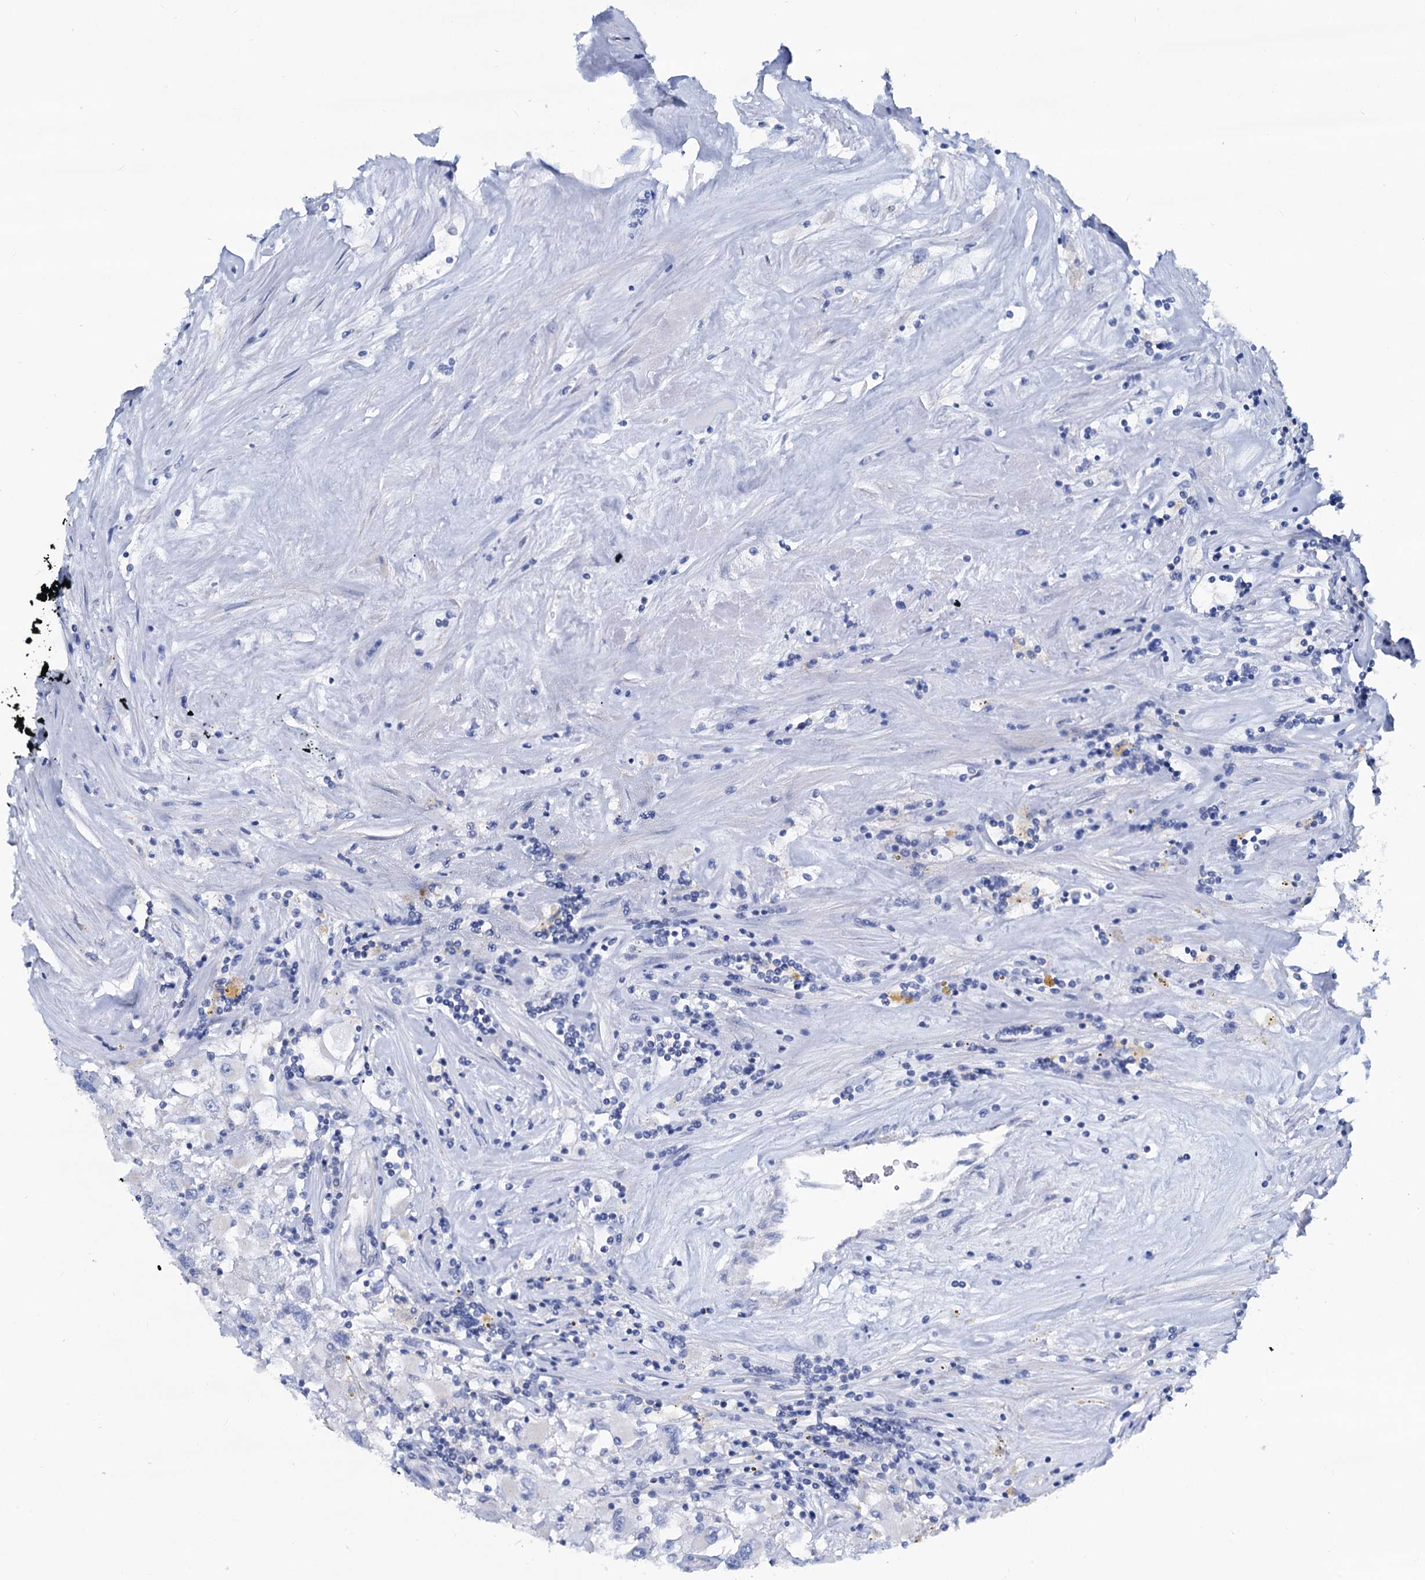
{"staining": {"intensity": "negative", "quantity": "none", "location": "none"}, "tissue": "renal cancer", "cell_type": "Tumor cells", "image_type": "cancer", "snomed": [{"axis": "morphology", "description": "Adenocarcinoma, NOS"}, {"axis": "topography", "description": "Kidney"}], "caption": "Tumor cells are negative for brown protein staining in renal cancer.", "gene": "SLC1A3", "patient": {"sex": "female", "age": 52}}